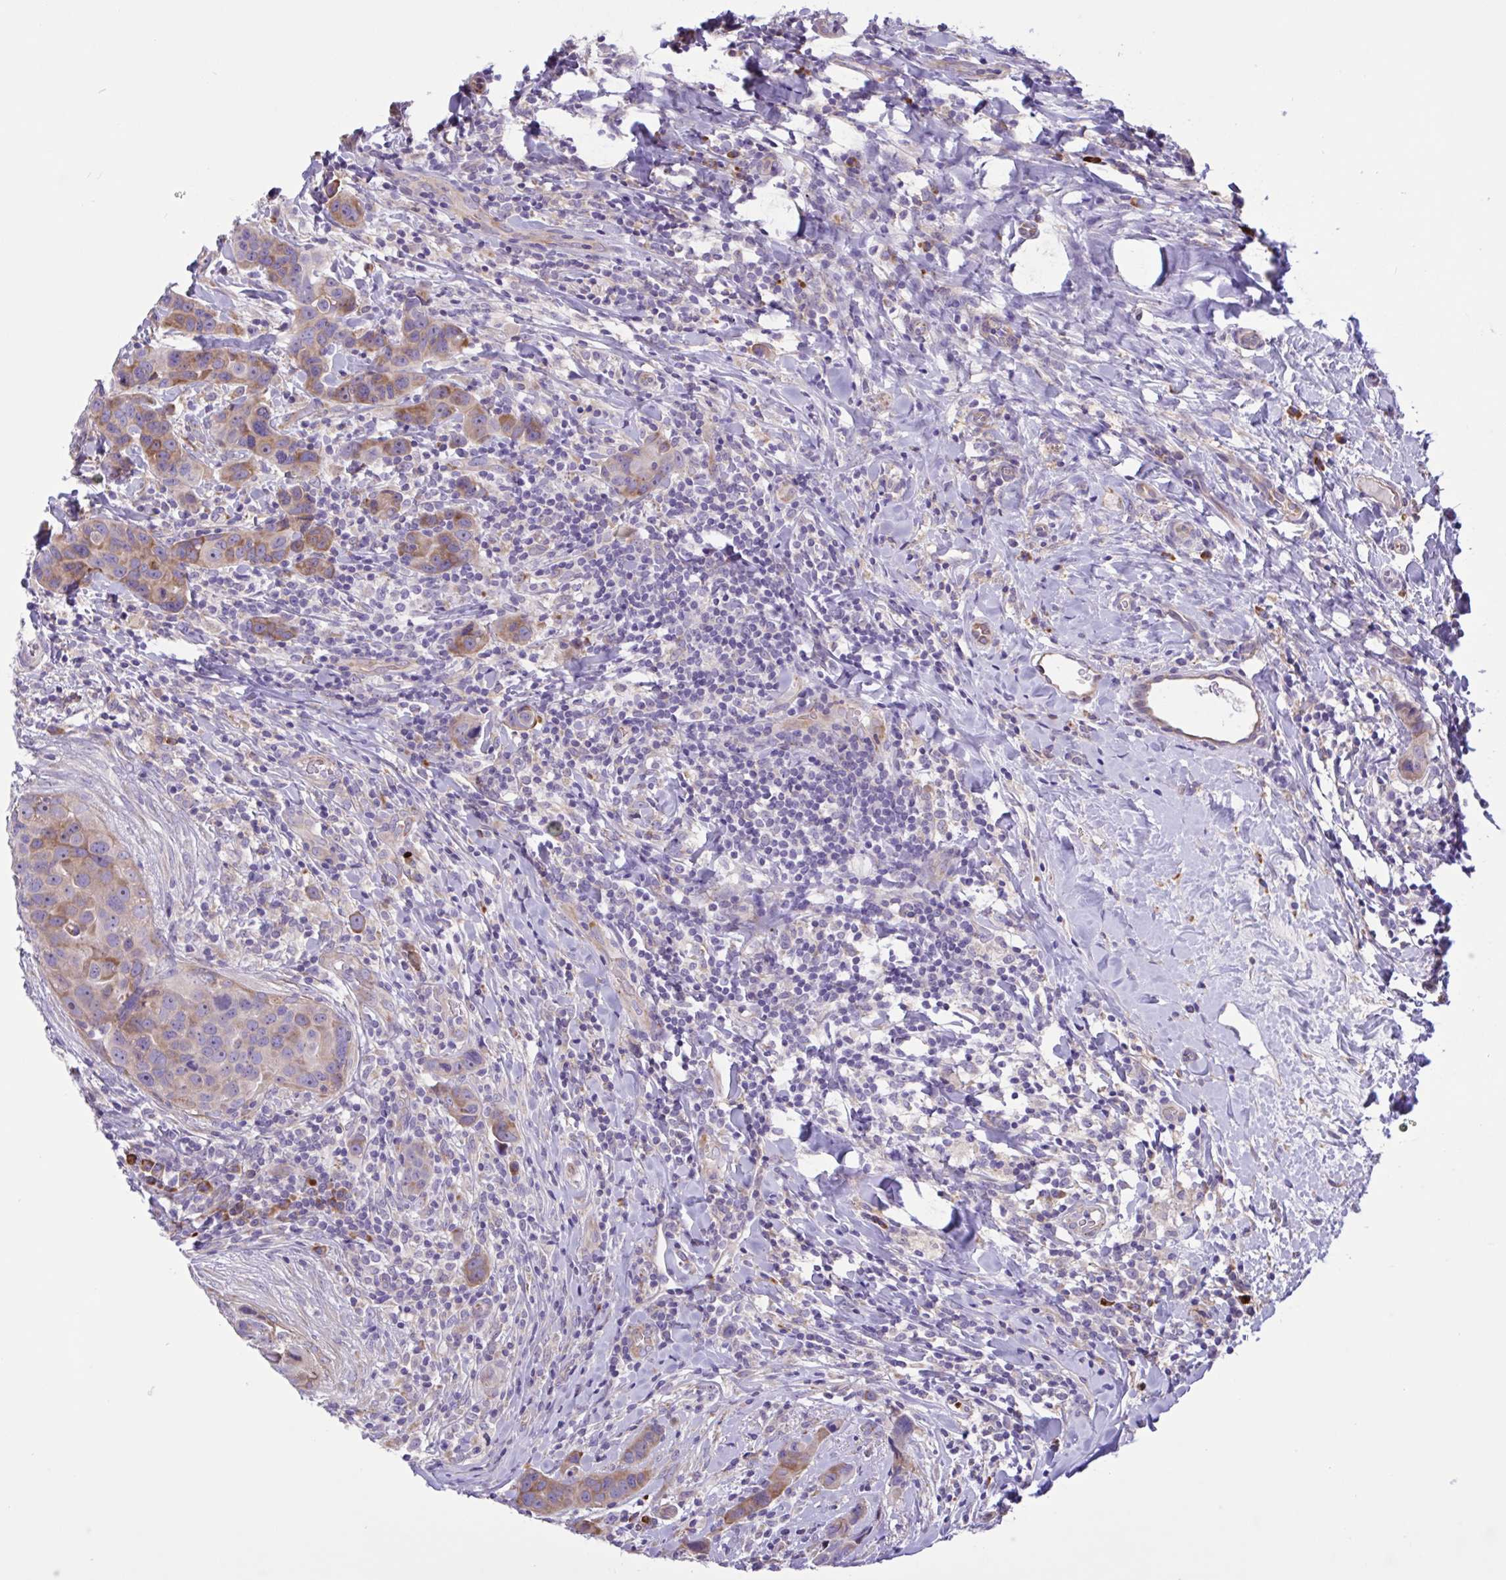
{"staining": {"intensity": "moderate", "quantity": "25%-75%", "location": "cytoplasmic/membranous"}, "tissue": "breast cancer", "cell_type": "Tumor cells", "image_type": "cancer", "snomed": [{"axis": "morphology", "description": "Duct carcinoma"}, {"axis": "topography", "description": "Breast"}], "caption": "Immunohistochemistry of human breast intraductal carcinoma demonstrates medium levels of moderate cytoplasmic/membranous staining in about 25%-75% of tumor cells. The protein of interest is stained brown, and the nuclei are stained in blue (DAB IHC with brightfield microscopy, high magnification).", "gene": "DSC3", "patient": {"sex": "female", "age": 24}}